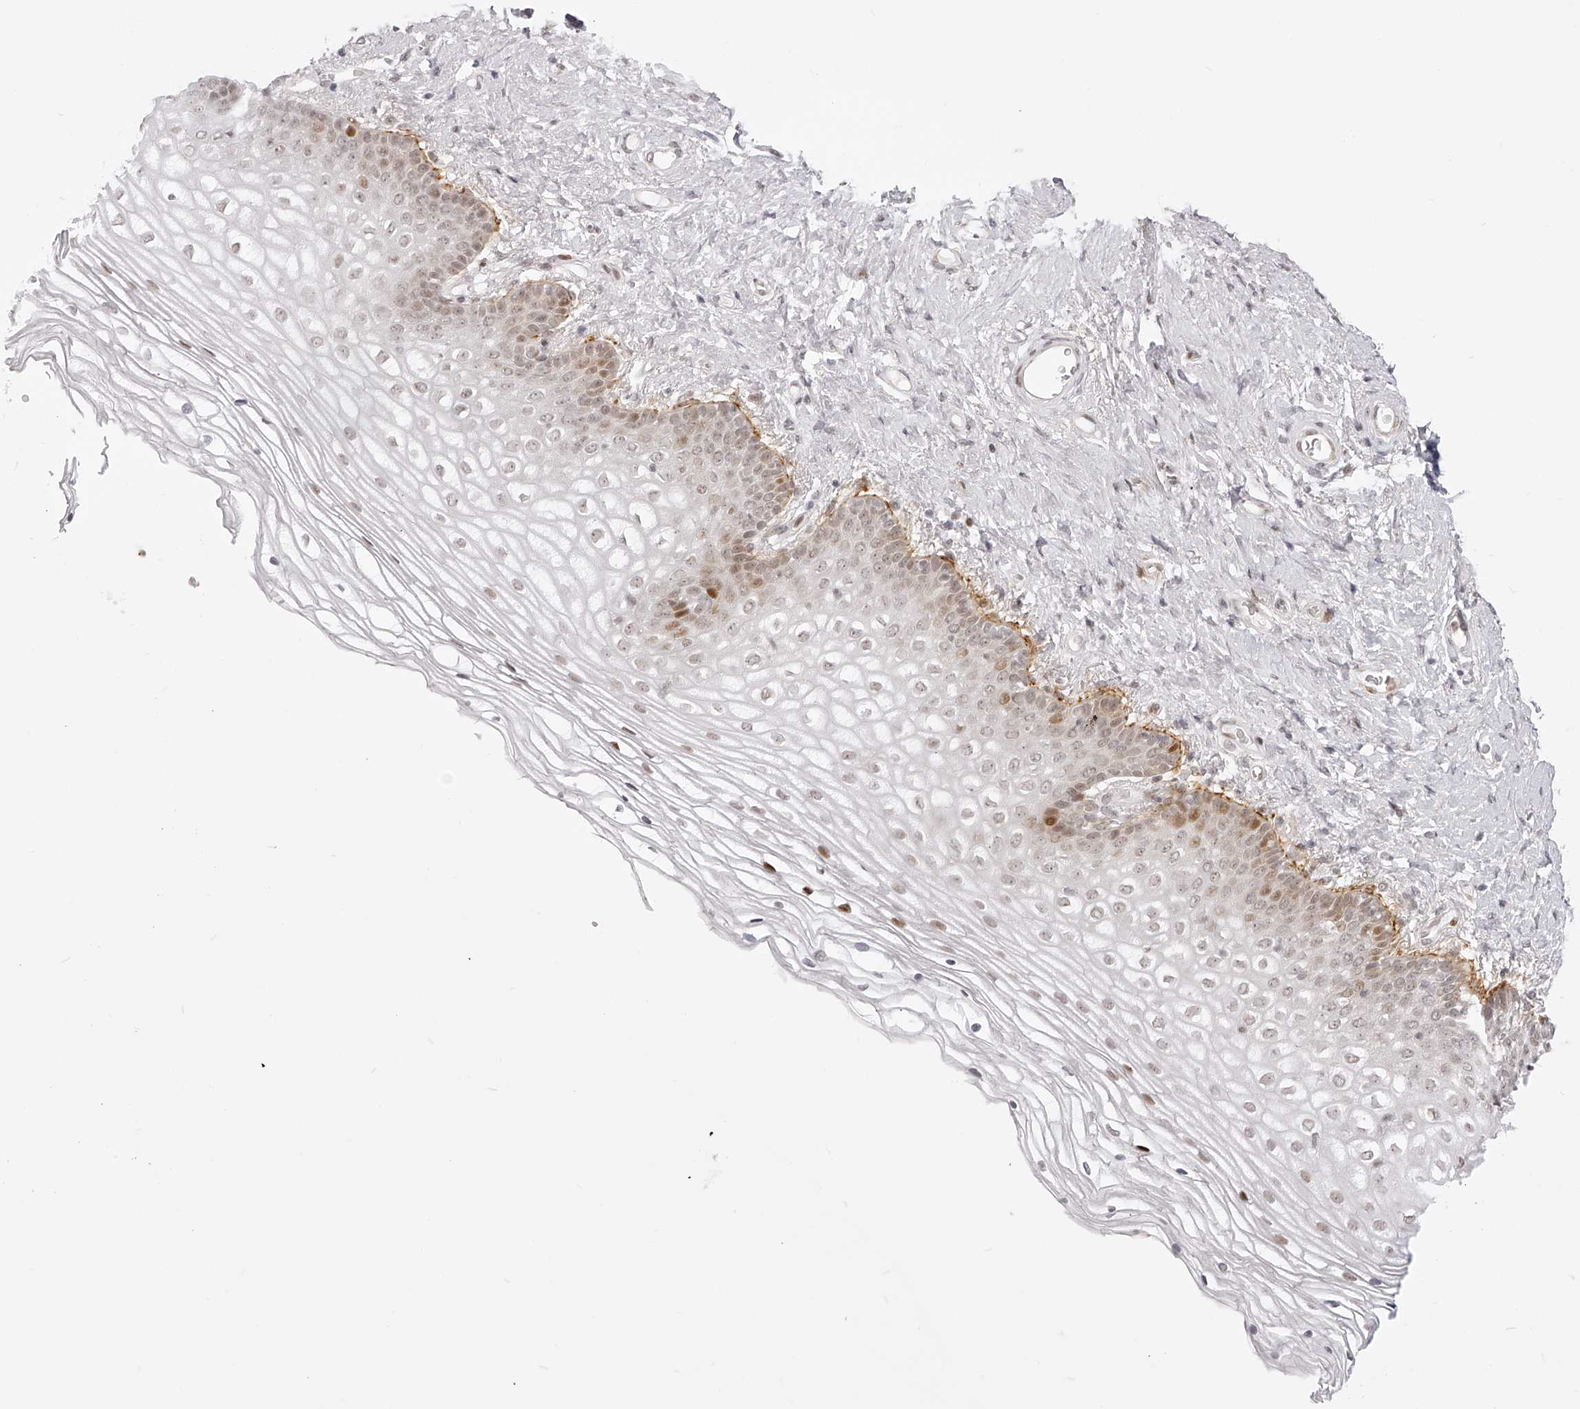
{"staining": {"intensity": "moderate", "quantity": "<25%", "location": "nuclear"}, "tissue": "vagina", "cell_type": "Squamous epithelial cells", "image_type": "normal", "snomed": [{"axis": "morphology", "description": "Normal tissue, NOS"}, {"axis": "topography", "description": "Vagina"}], "caption": "IHC of benign human vagina shows low levels of moderate nuclear positivity in approximately <25% of squamous epithelial cells.", "gene": "PLEKHG1", "patient": {"sex": "female", "age": 60}}